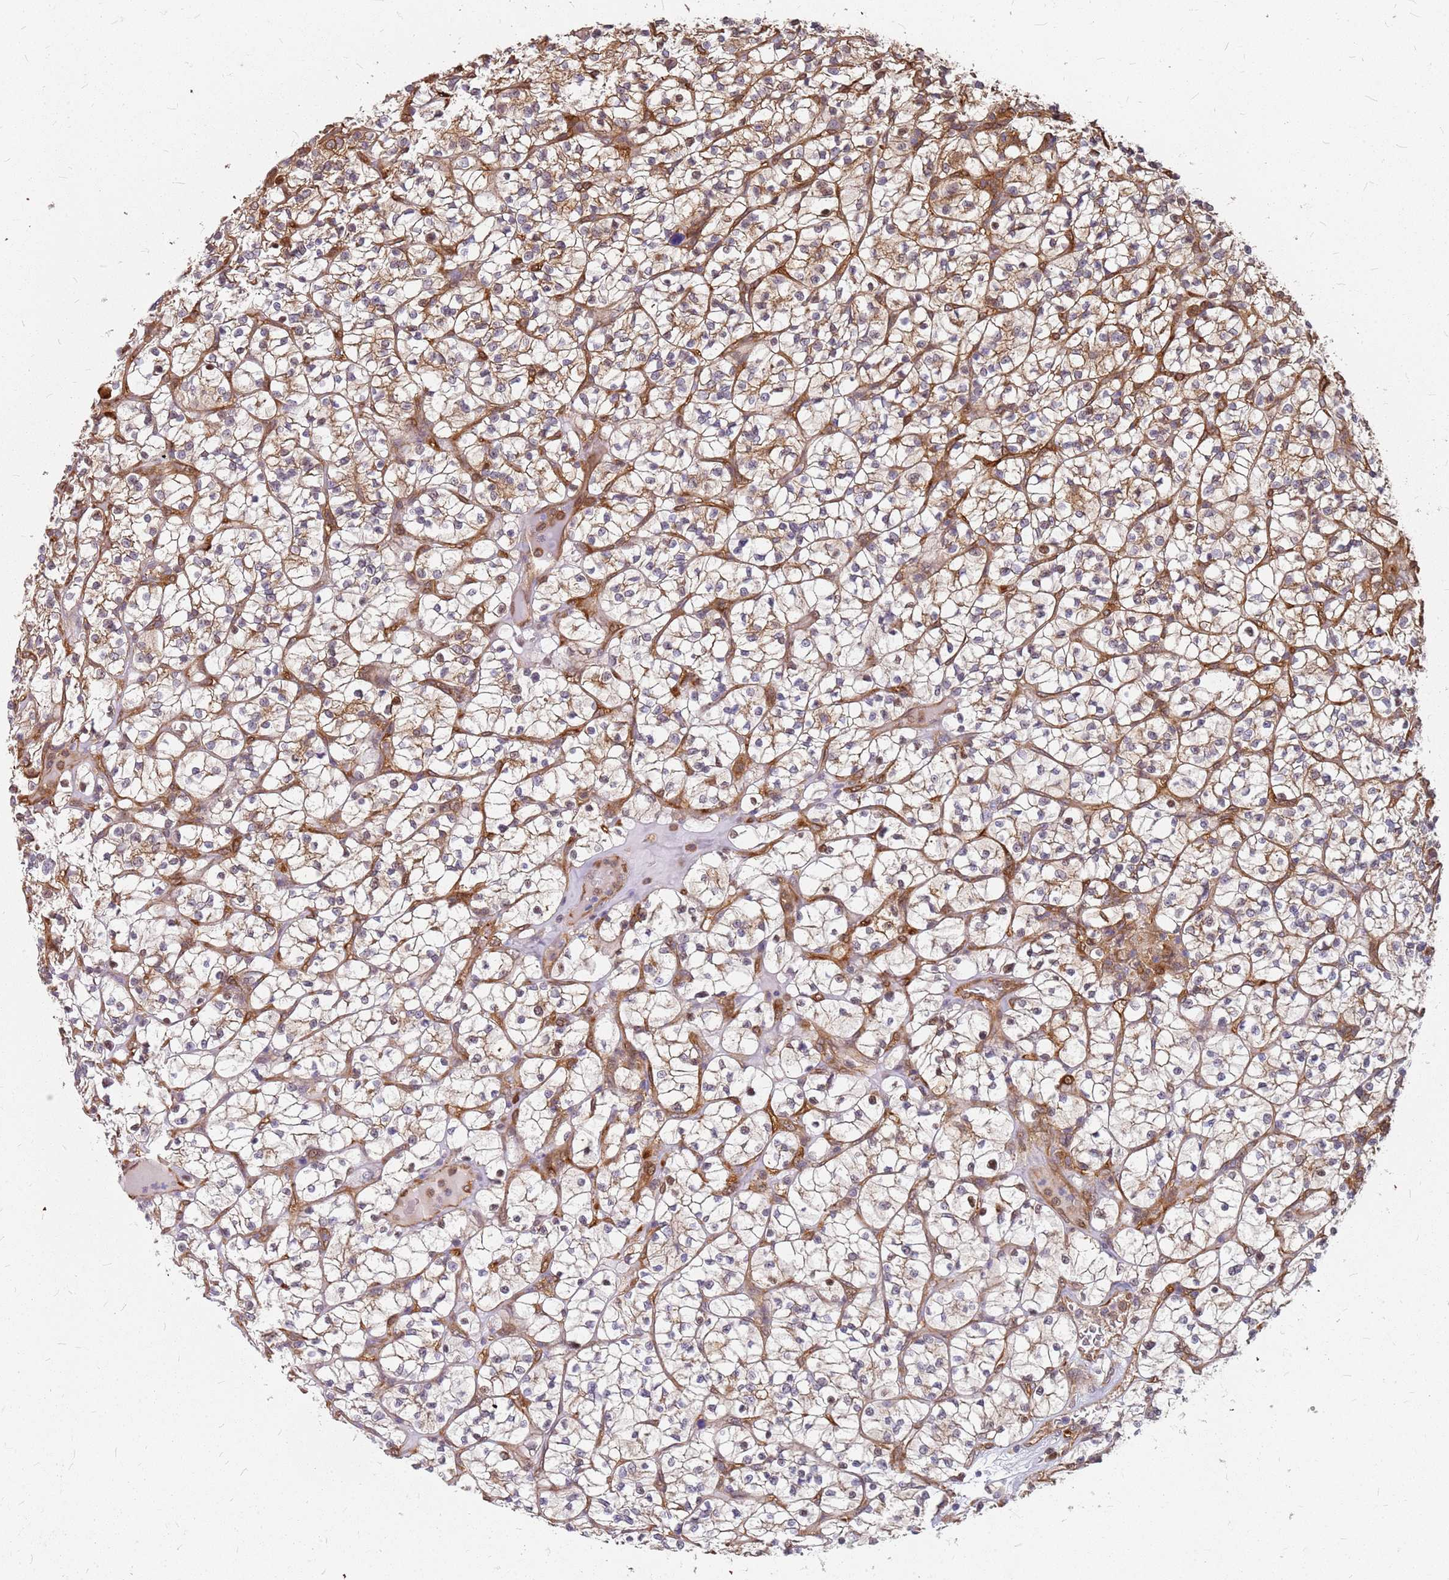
{"staining": {"intensity": "weak", "quantity": "25%-75%", "location": "cytoplasmic/membranous"}, "tissue": "renal cancer", "cell_type": "Tumor cells", "image_type": "cancer", "snomed": [{"axis": "morphology", "description": "Adenocarcinoma, NOS"}, {"axis": "topography", "description": "Kidney"}], "caption": "Immunohistochemical staining of adenocarcinoma (renal) displays low levels of weak cytoplasmic/membranous protein expression in approximately 25%-75% of tumor cells. The staining is performed using DAB brown chromogen to label protein expression. The nuclei are counter-stained blue using hematoxylin.", "gene": "HDX", "patient": {"sex": "female", "age": 64}}